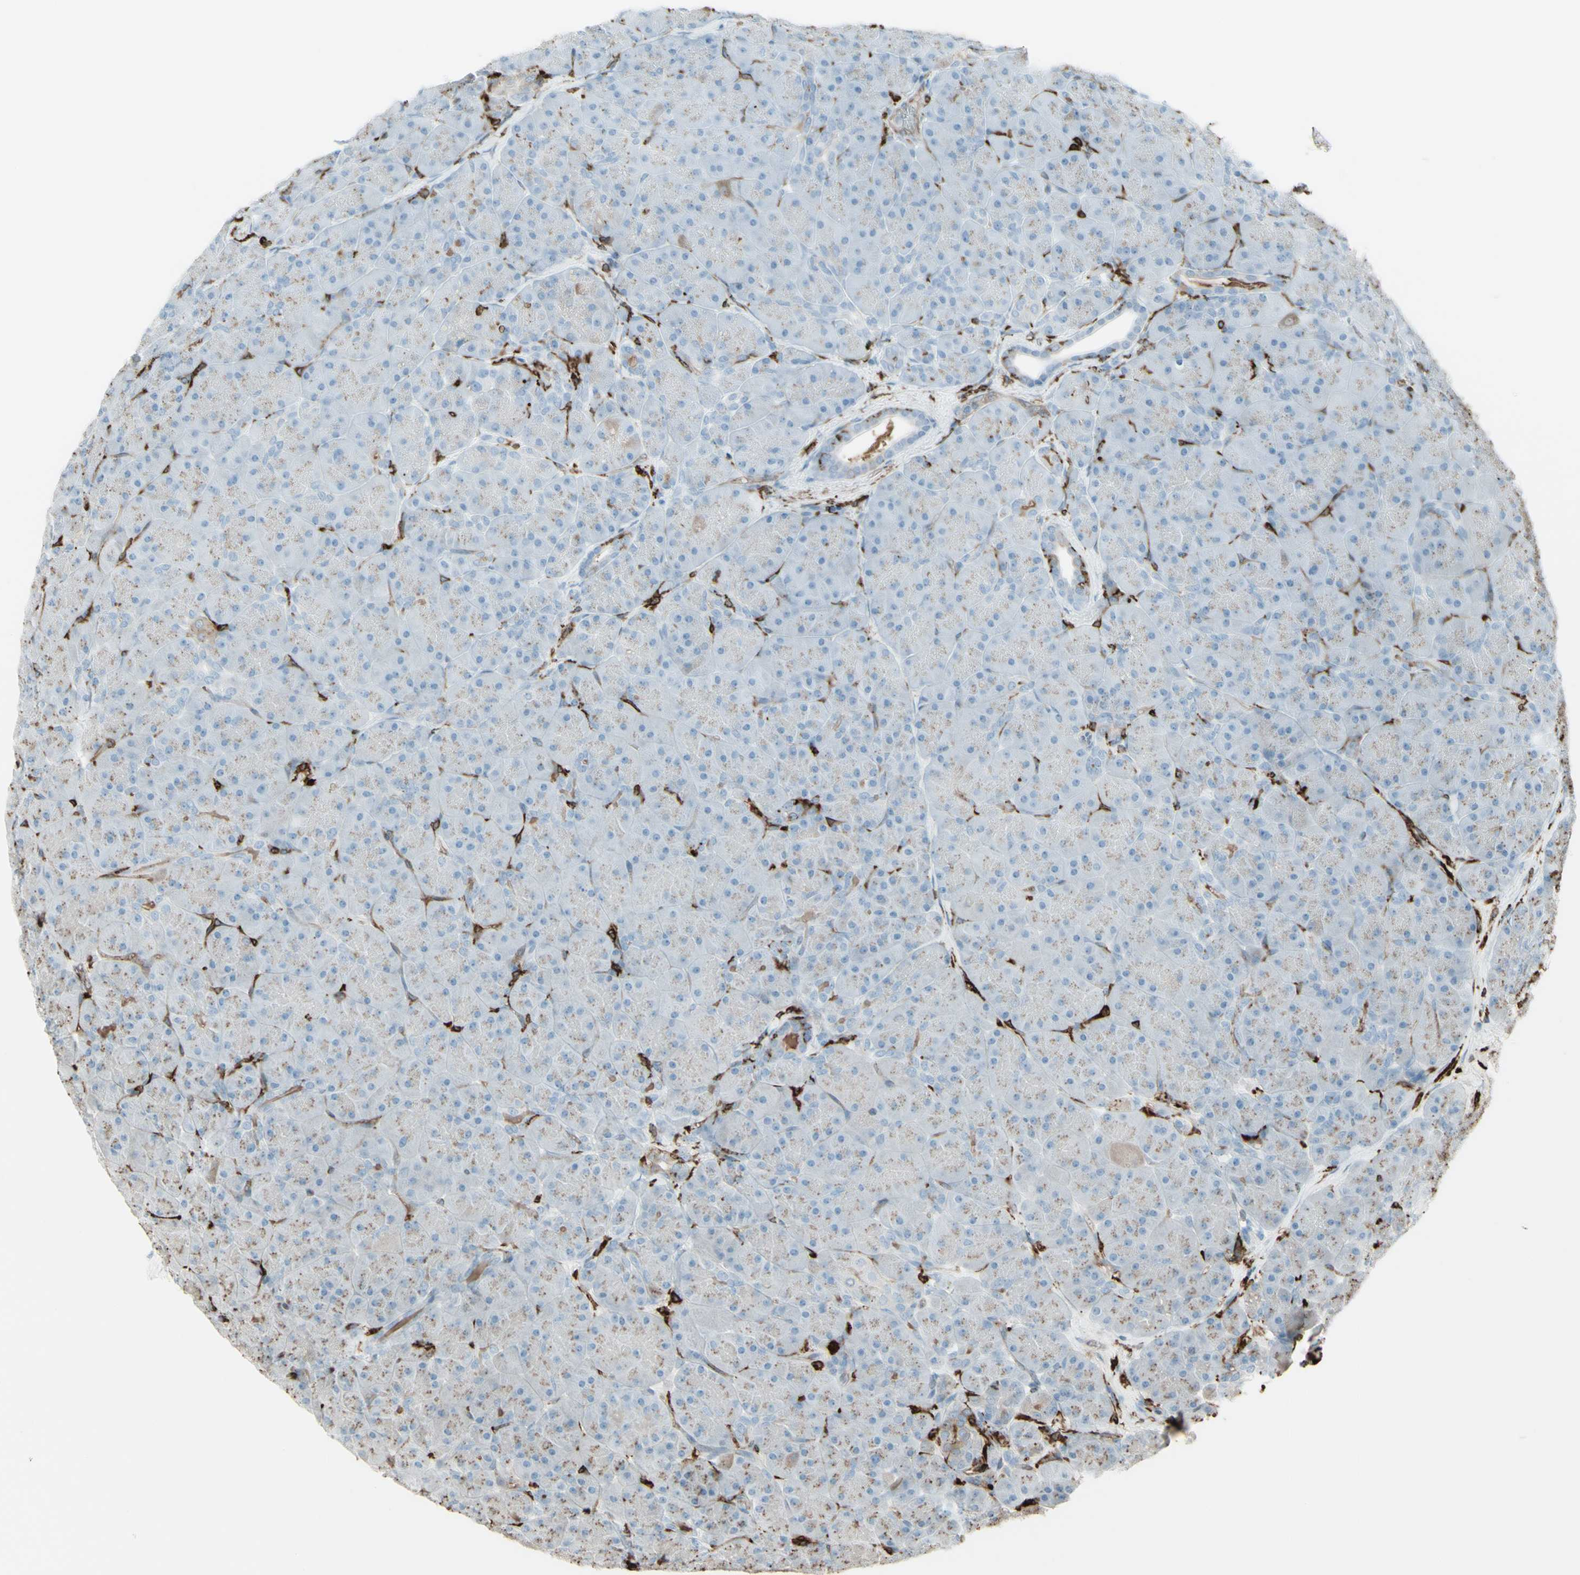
{"staining": {"intensity": "weak", "quantity": "25%-75%", "location": "cytoplasmic/membranous"}, "tissue": "pancreas", "cell_type": "Exocrine glandular cells", "image_type": "normal", "snomed": [{"axis": "morphology", "description": "Normal tissue, NOS"}, {"axis": "topography", "description": "Pancreas"}], "caption": "An IHC micrograph of unremarkable tissue is shown. Protein staining in brown shows weak cytoplasmic/membranous positivity in pancreas within exocrine glandular cells. (brown staining indicates protein expression, while blue staining denotes nuclei).", "gene": "HLA", "patient": {"sex": "male", "age": 66}}